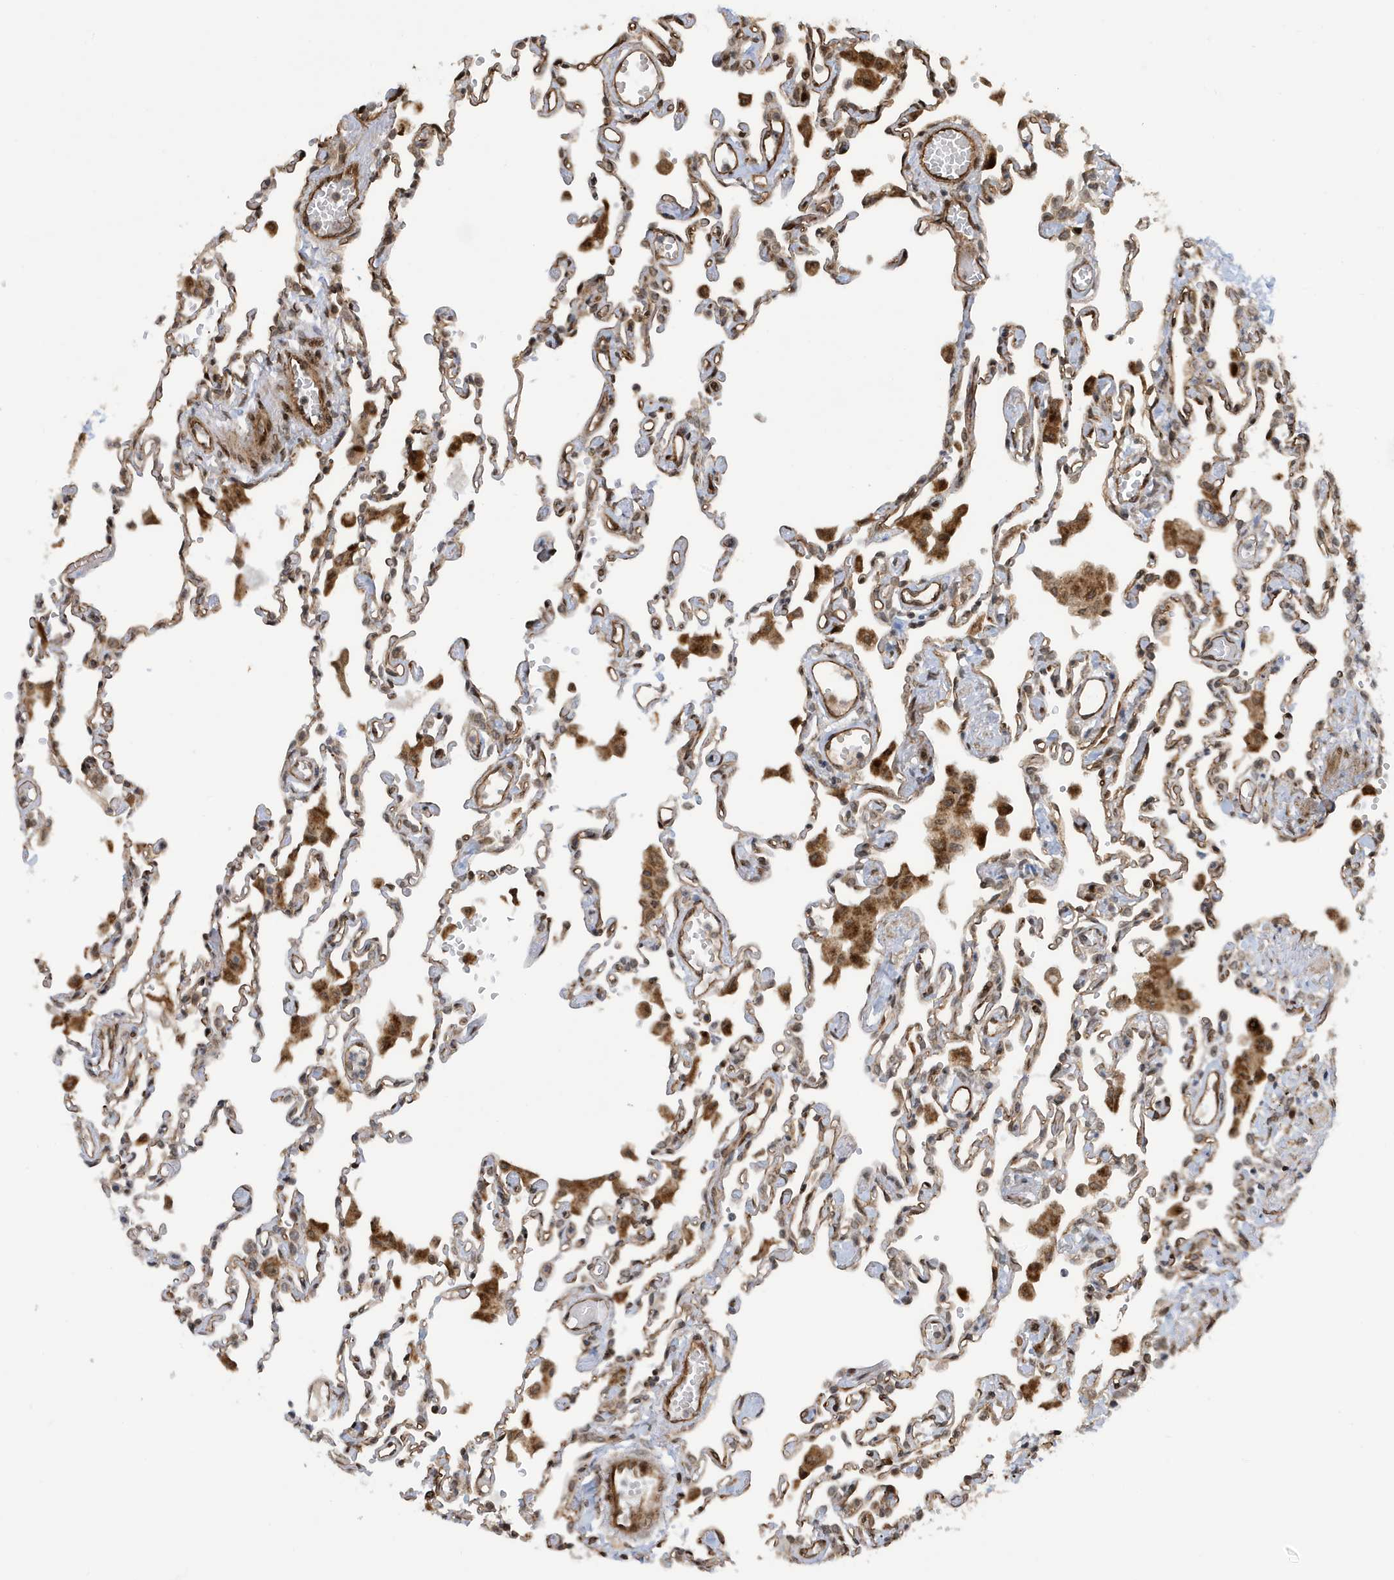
{"staining": {"intensity": "weak", "quantity": "25%-75%", "location": "nuclear"}, "tissue": "lung", "cell_type": "Alveolar cells", "image_type": "normal", "snomed": [{"axis": "morphology", "description": "Normal tissue, NOS"}, {"axis": "topography", "description": "Bronchus"}, {"axis": "topography", "description": "Lung"}], "caption": "Protein staining reveals weak nuclear positivity in approximately 25%-75% of alveolar cells in unremarkable lung.", "gene": "DUSP18", "patient": {"sex": "female", "age": 49}}